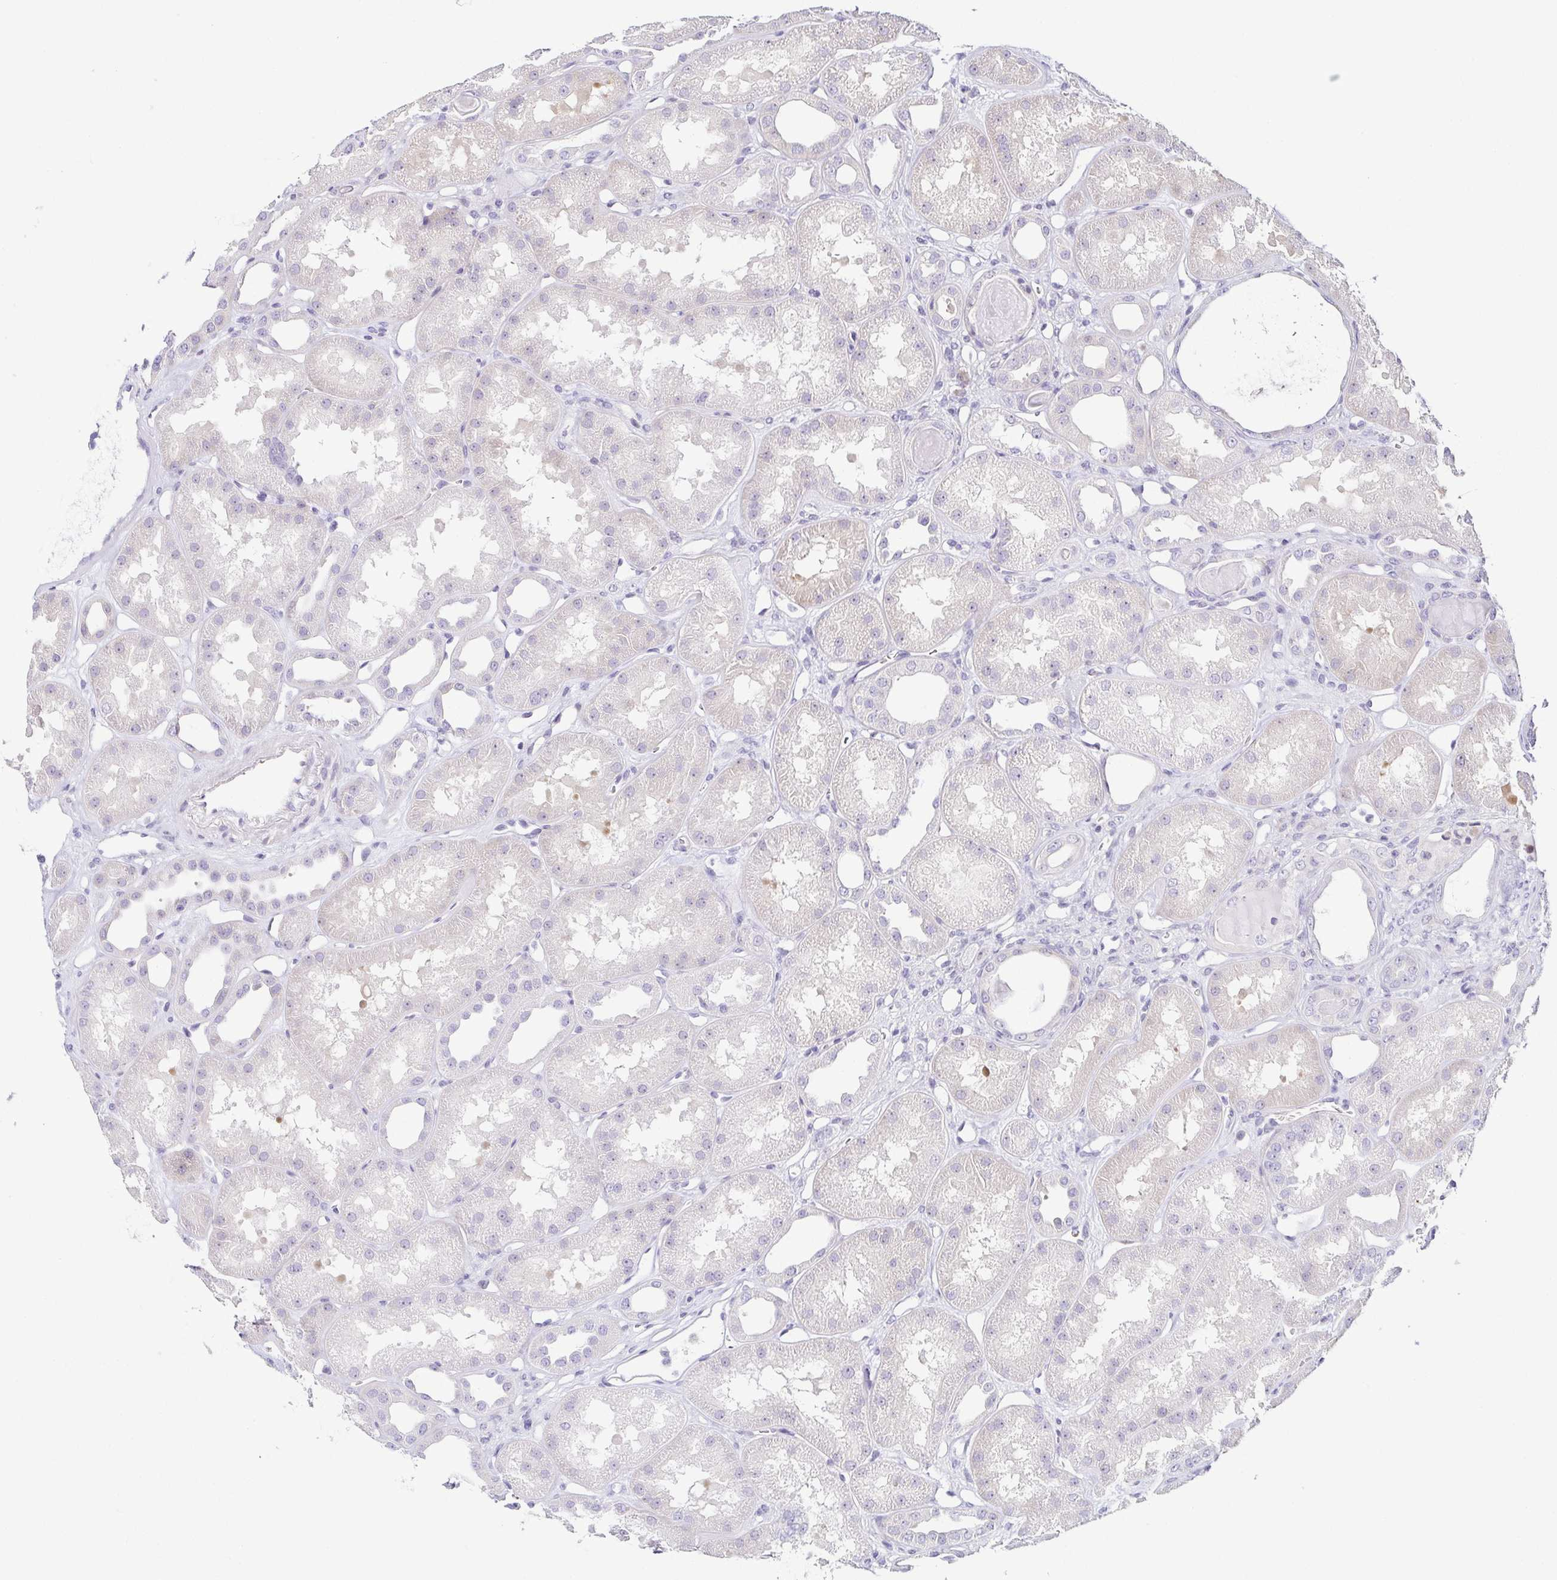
{"staining": {"intensity": "negative", "quantity": "none", "location": "none"}, "tissue": "kidney", "cell_type": "Cells in glomeruli", "image_type": "normal", "snomed": [{"axis": "morphology", "description": "Normal tissue, NOS"}, {"axis": "topography", "description": "Kidney"}], "caption": "The immunohistochemistry (IHC) histopathology image has no significant staining in cells in glomeruli of kidney. (DAB immunohistochemistry with hematoxylin counter stain).", "gene": "FAM162B", "patient": {"sex": "male", "age": 61}}